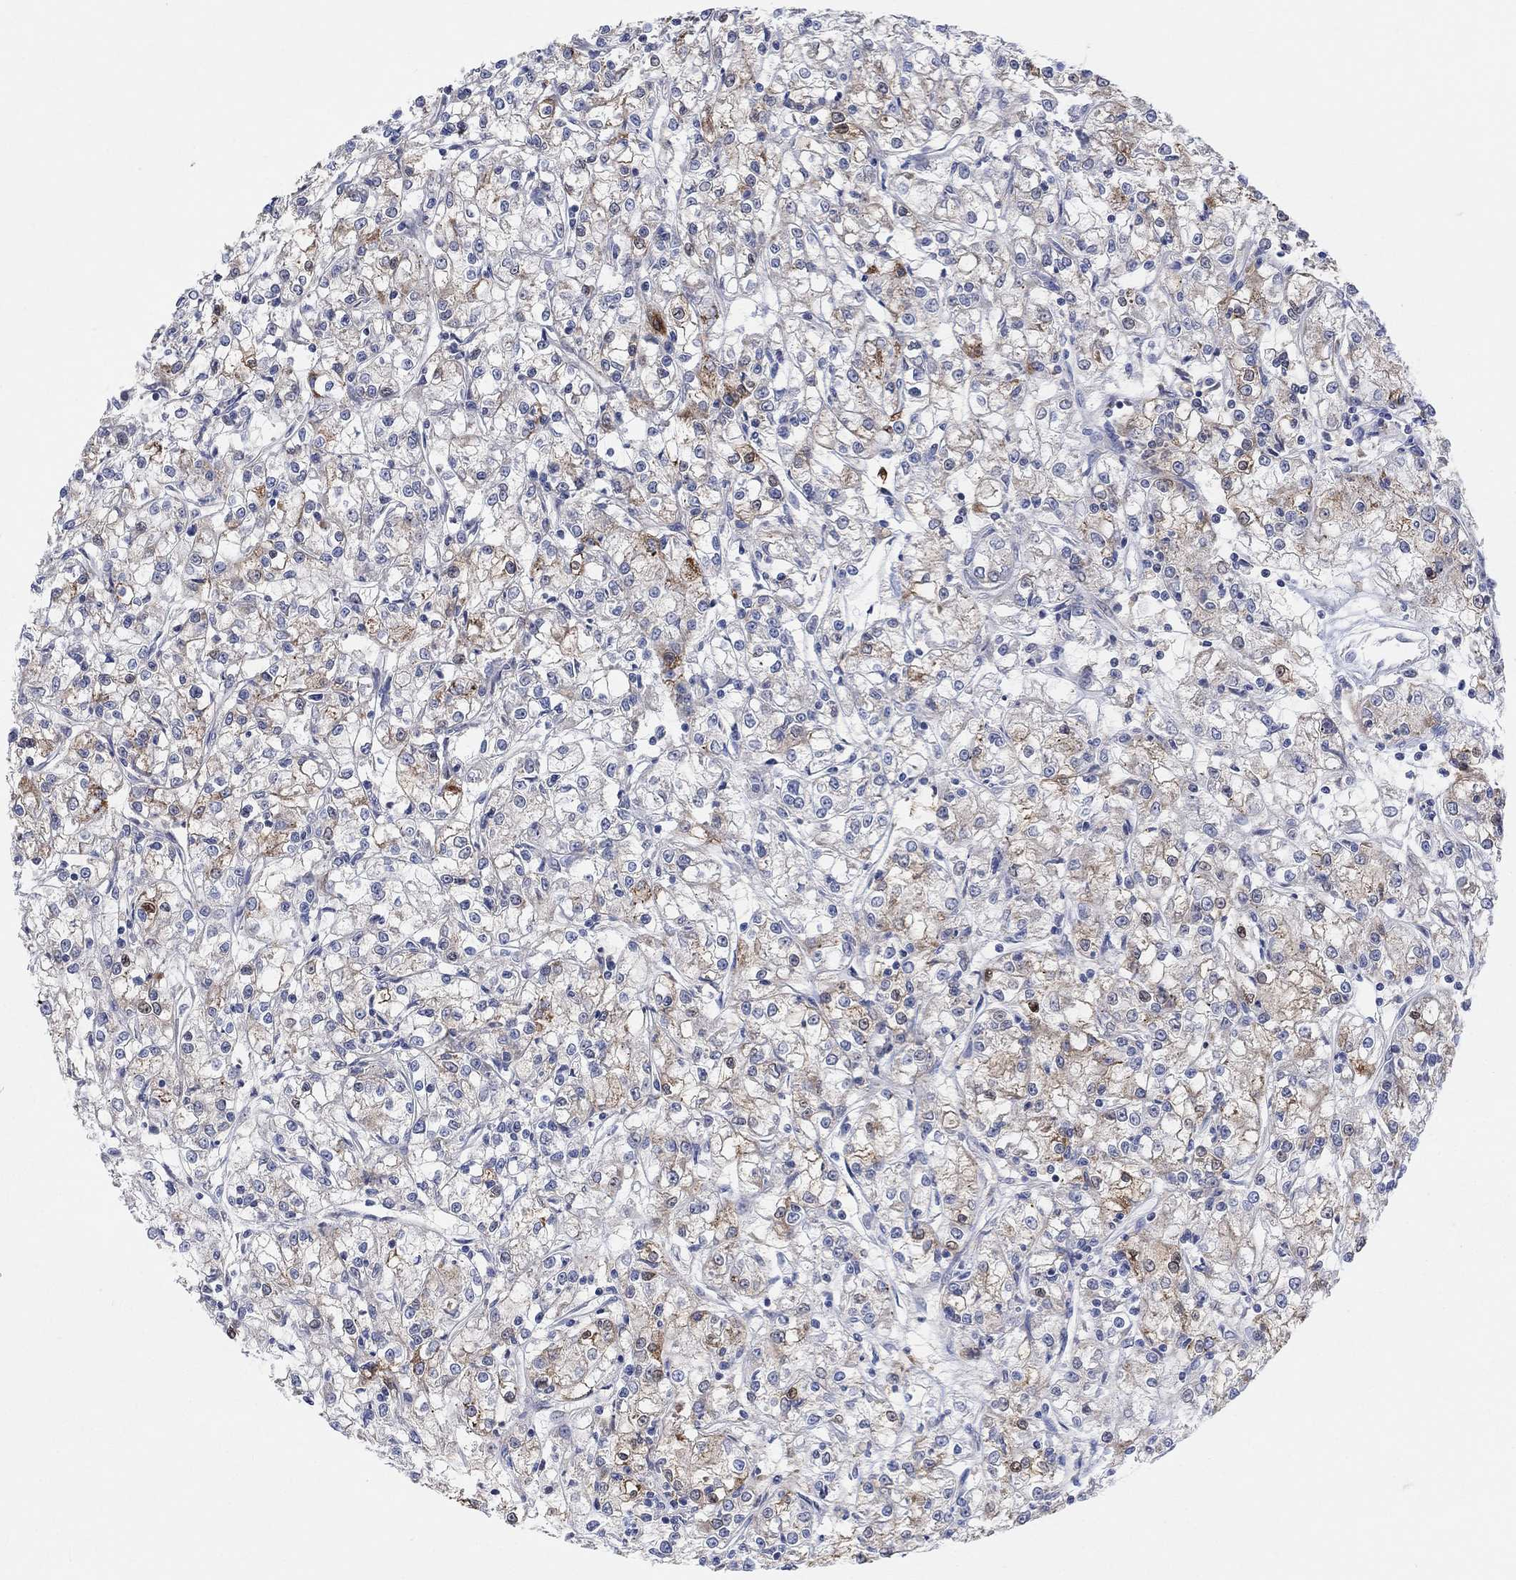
{"staining": {"intensity": "moderate", "quantity": "<25%", "location": "cytoplasmic/membranous"}, "tissue": "renal cancer", "cell_type": "Tumor cells", "image_type": "cancer", "snomed": [{"axis": "morphology", "description": "Adenocarcinoma, NOS"}, {"axis": "topography", "description": "Kidney"}], "caption": "The photomicrograph reveals a brown stain indicating the presence of a protein in the cytoplasmic/membranous of tumor cells in renal cancer (adenocarcinoma).", "gene": "CNTF", "patient": {"sex": "female", "age": 59}}